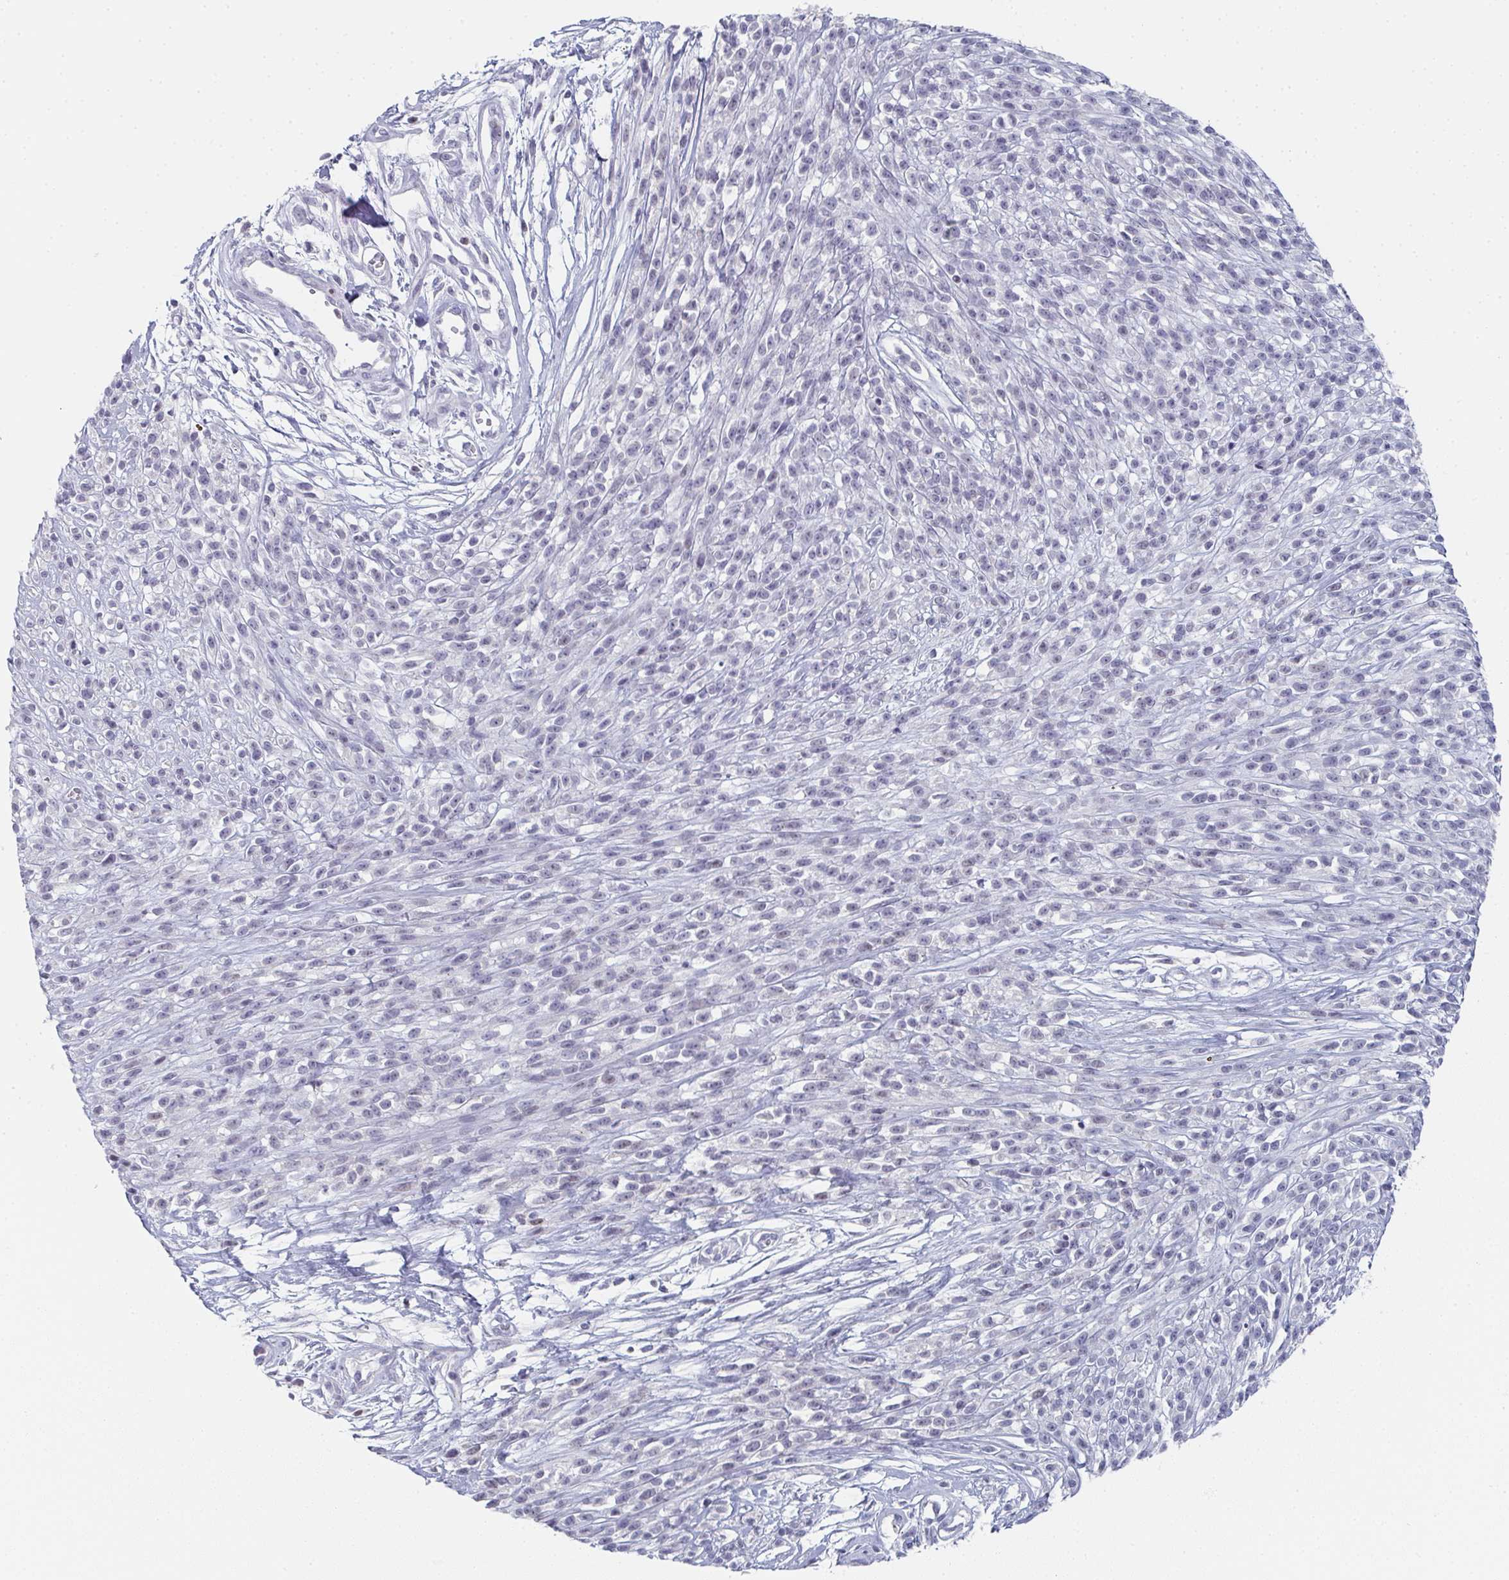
{"staining": {"intensity": "negative", "quantity": "none", "location": "none"}, "tissue": "melanoma", "cell_type": "Tumor cells", "image_type": "cancer", "snomed": [{"axis": "morphology", "description": "Malignant melanoma, NOS"}, {"axis": "topography", "description": "Skin"}, {"axis": "topography", "description": "Skin of trunk"}], "caption": "Immunohistochemical staining of melanoma displays no significant expression in tumor cells. Brightfield microscopy of IHC stained with DAB (brown) and hematoxylin (blue), captured at high magnification.", "gene": "PYCR3", "patient": {"sex": "male", "age": 74}}